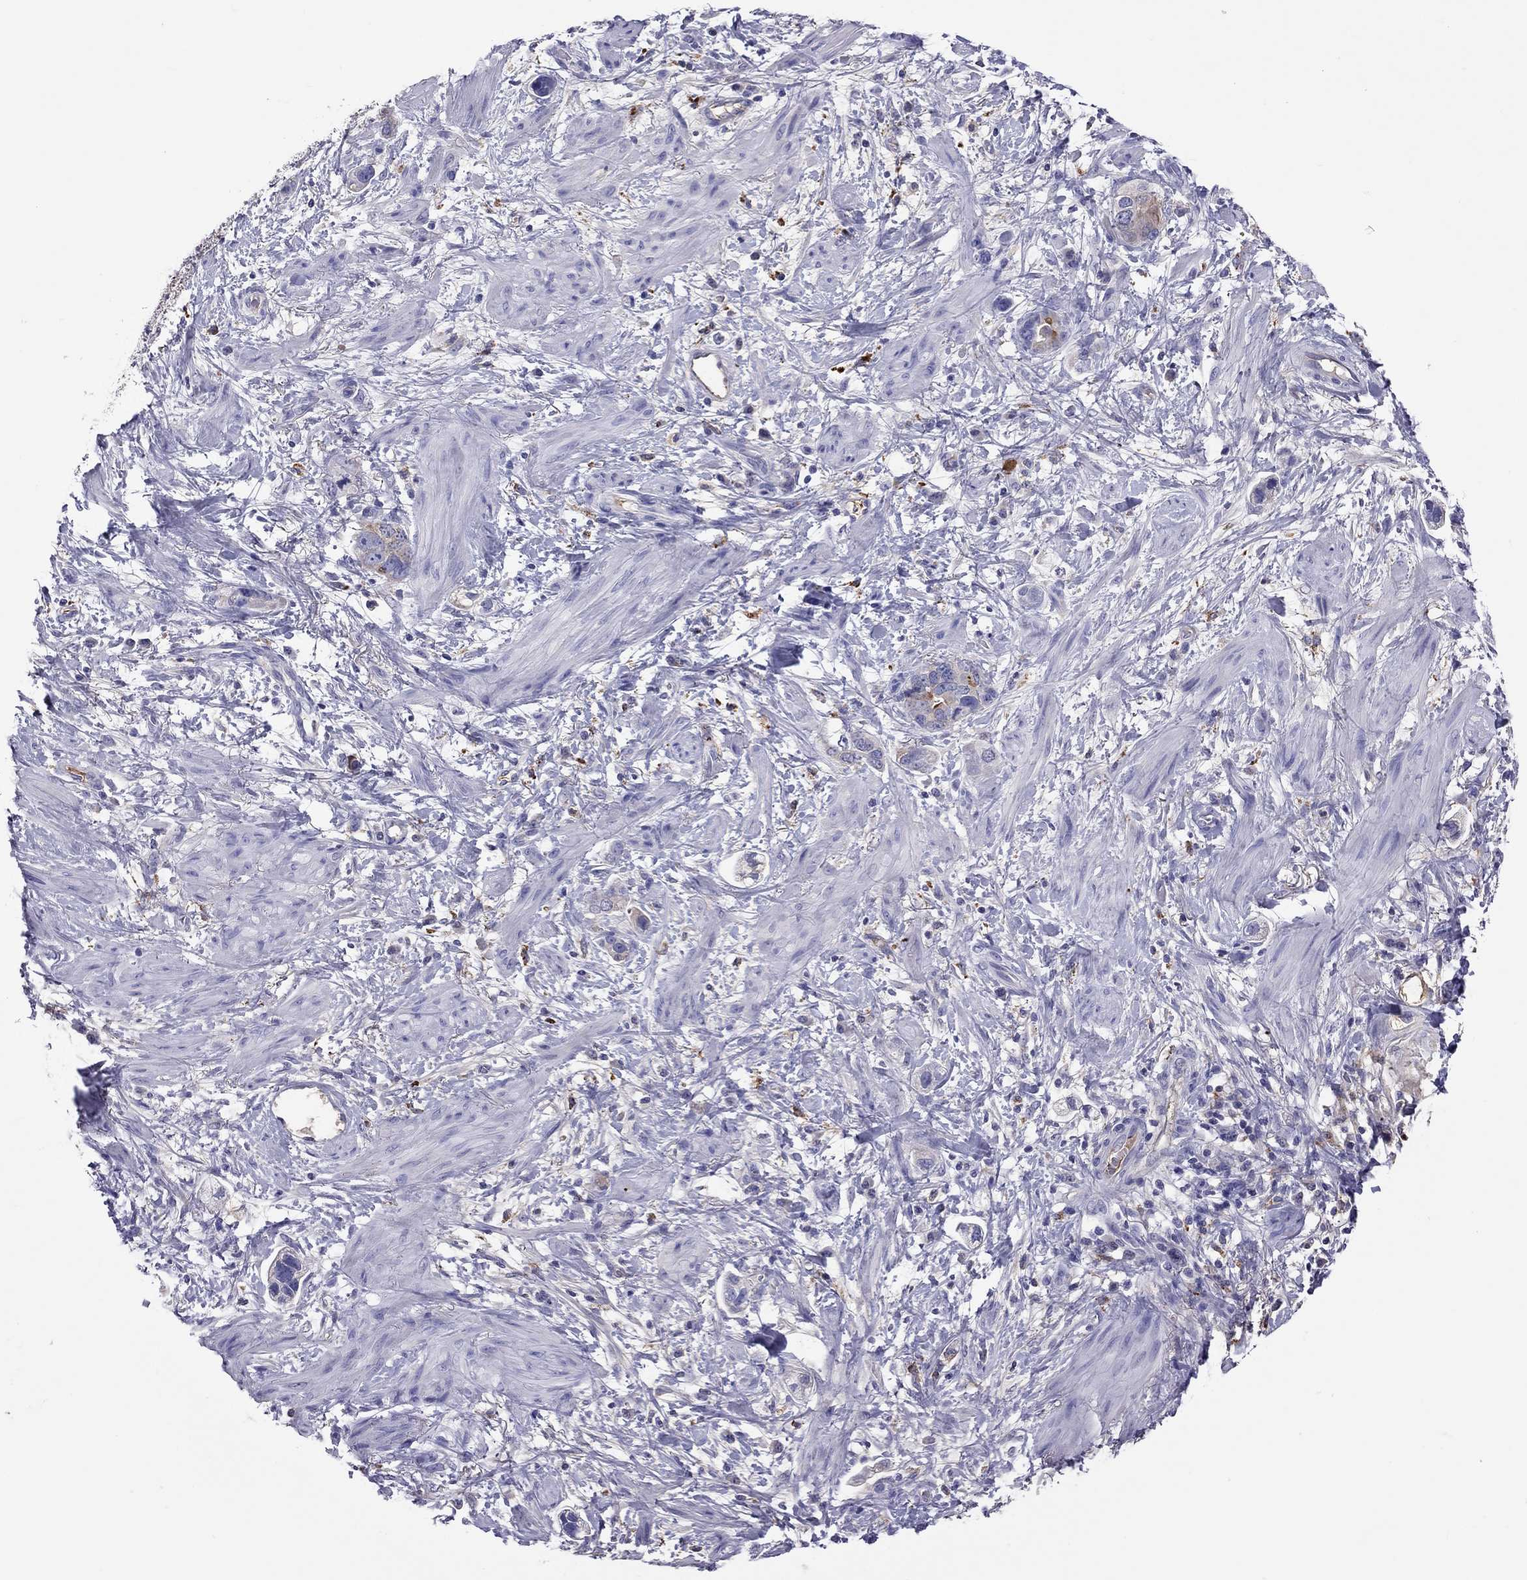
{"staining": {"intensity": "weak", "quantity": "25%-75%", "location": "cytoplasmic/membranous"}, "tissue": "stomach cancer", "cell_type": "Tumor cells", "image_type": "cancer", "snomed": [{"axis": "morphology", "description": "Adenocarcinoma, NOS"}, {"axis": "topography", "description": "Stomach, lower"}], "caption": "Immunohistochemistry (IHC) photomicrograph of neoplastic tissue: human stomach cancer (adenocarcinoma) stained using immunohistochemistry (IHC) exhibits low levels of weak protein expression localized specifically in the cytoplasmic/membranous of tumor cells, appearing as a cytoplasmic/membranous brown color.", "gene": "SERPINA3", "patient": {"sex": "female", "age": 93}}